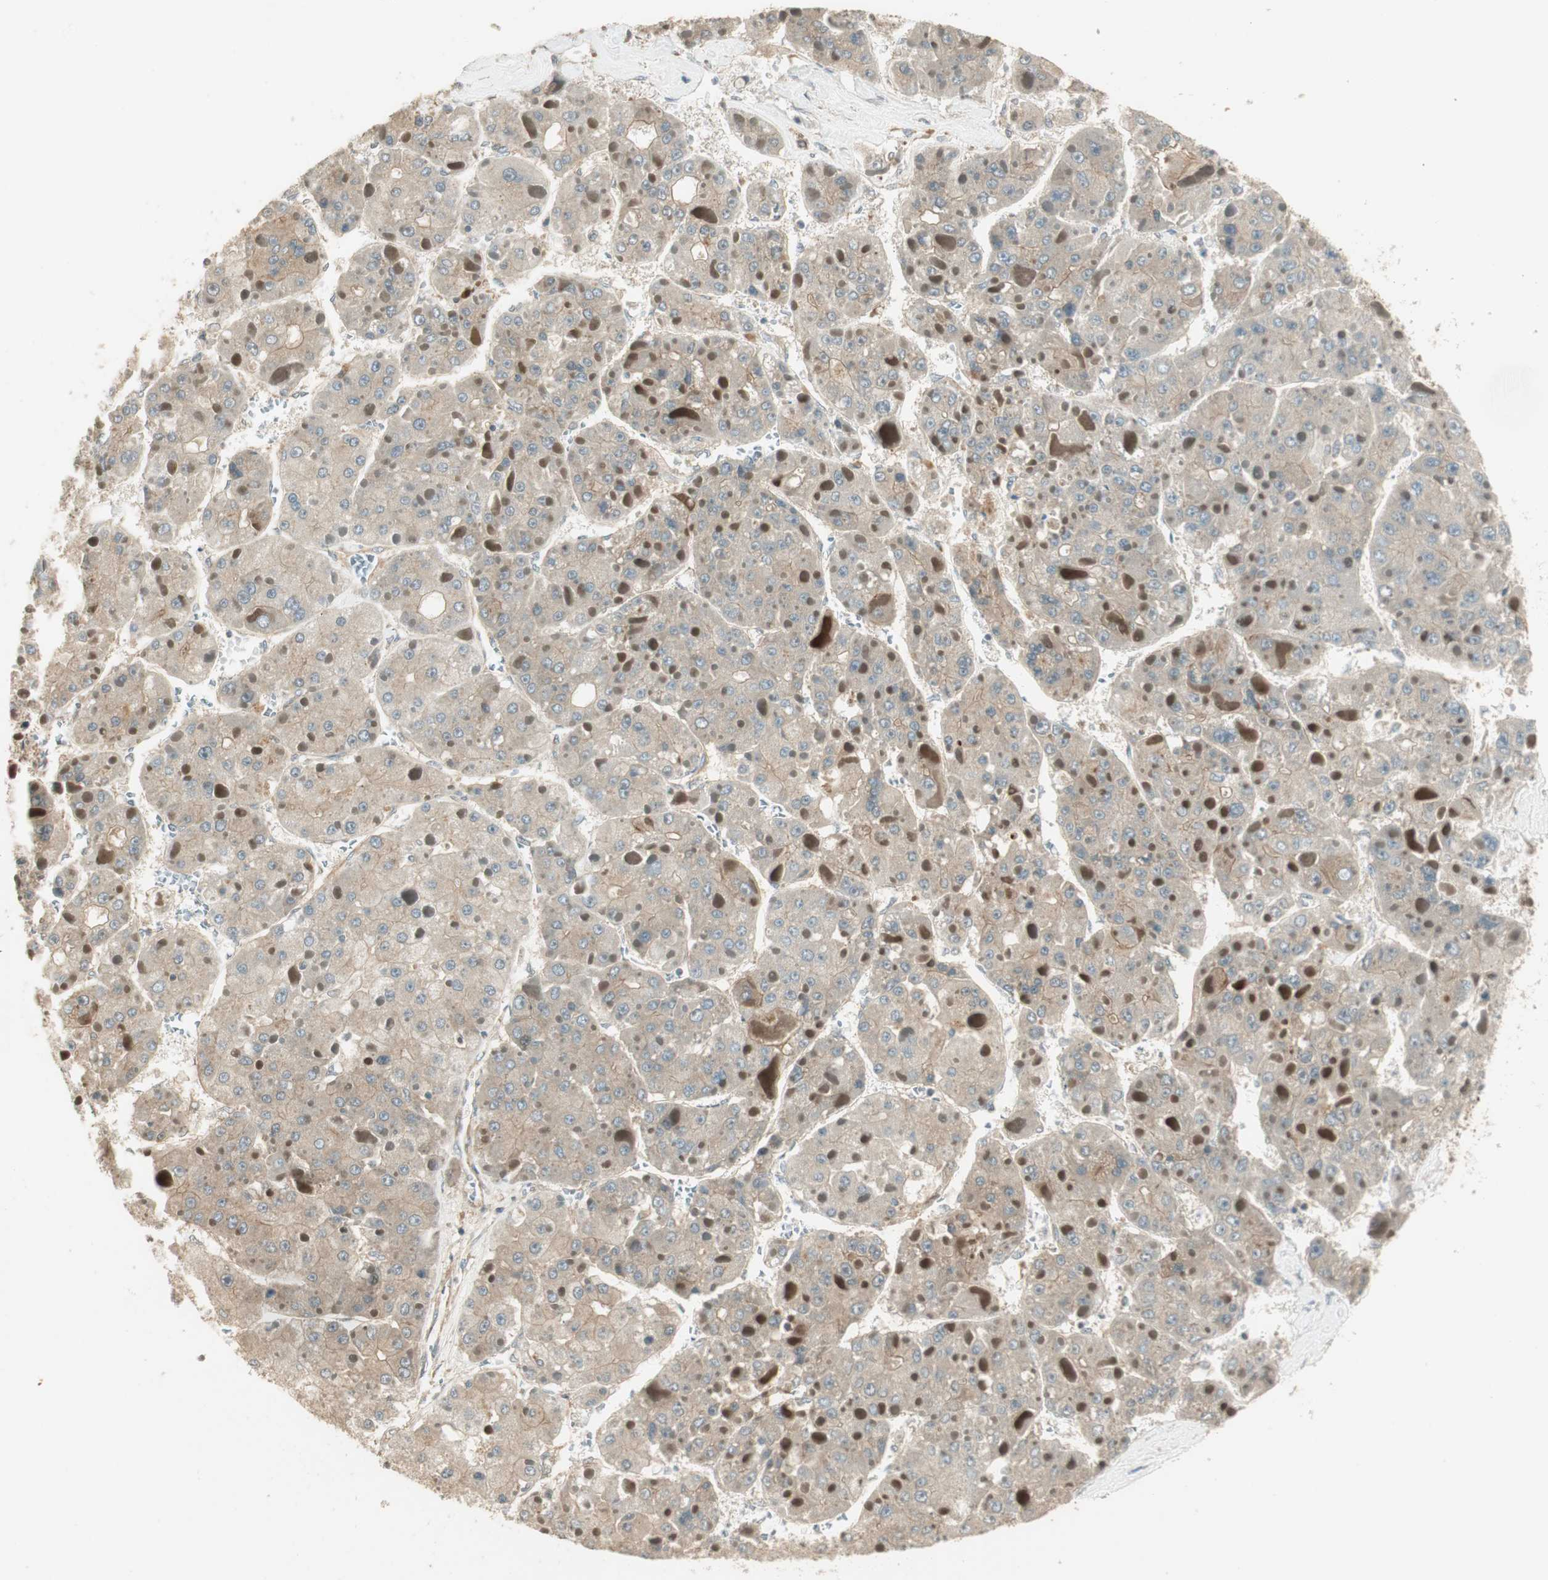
{"staining": {"intensity": "negative", "quantity": "none", "location": "none"}, "tissue": "liver cancer", "cell_type": "Tumor cells", "image_type": "cancer", "snomed": [{"axis": "morphology", "description": "Carcinoma, Hepatocellular, NOS"}, {"axis": "topography", "description": "Liver"}], "caption": "DAB immunohistochemical staining of liver hepatocellular carcinoma demonstrates no significant staining in tumor cells. (IHC, brightfield microscopy, high magnification).", "gene": "PFDN5", "patient": {"sex": "female", "age": 73}}